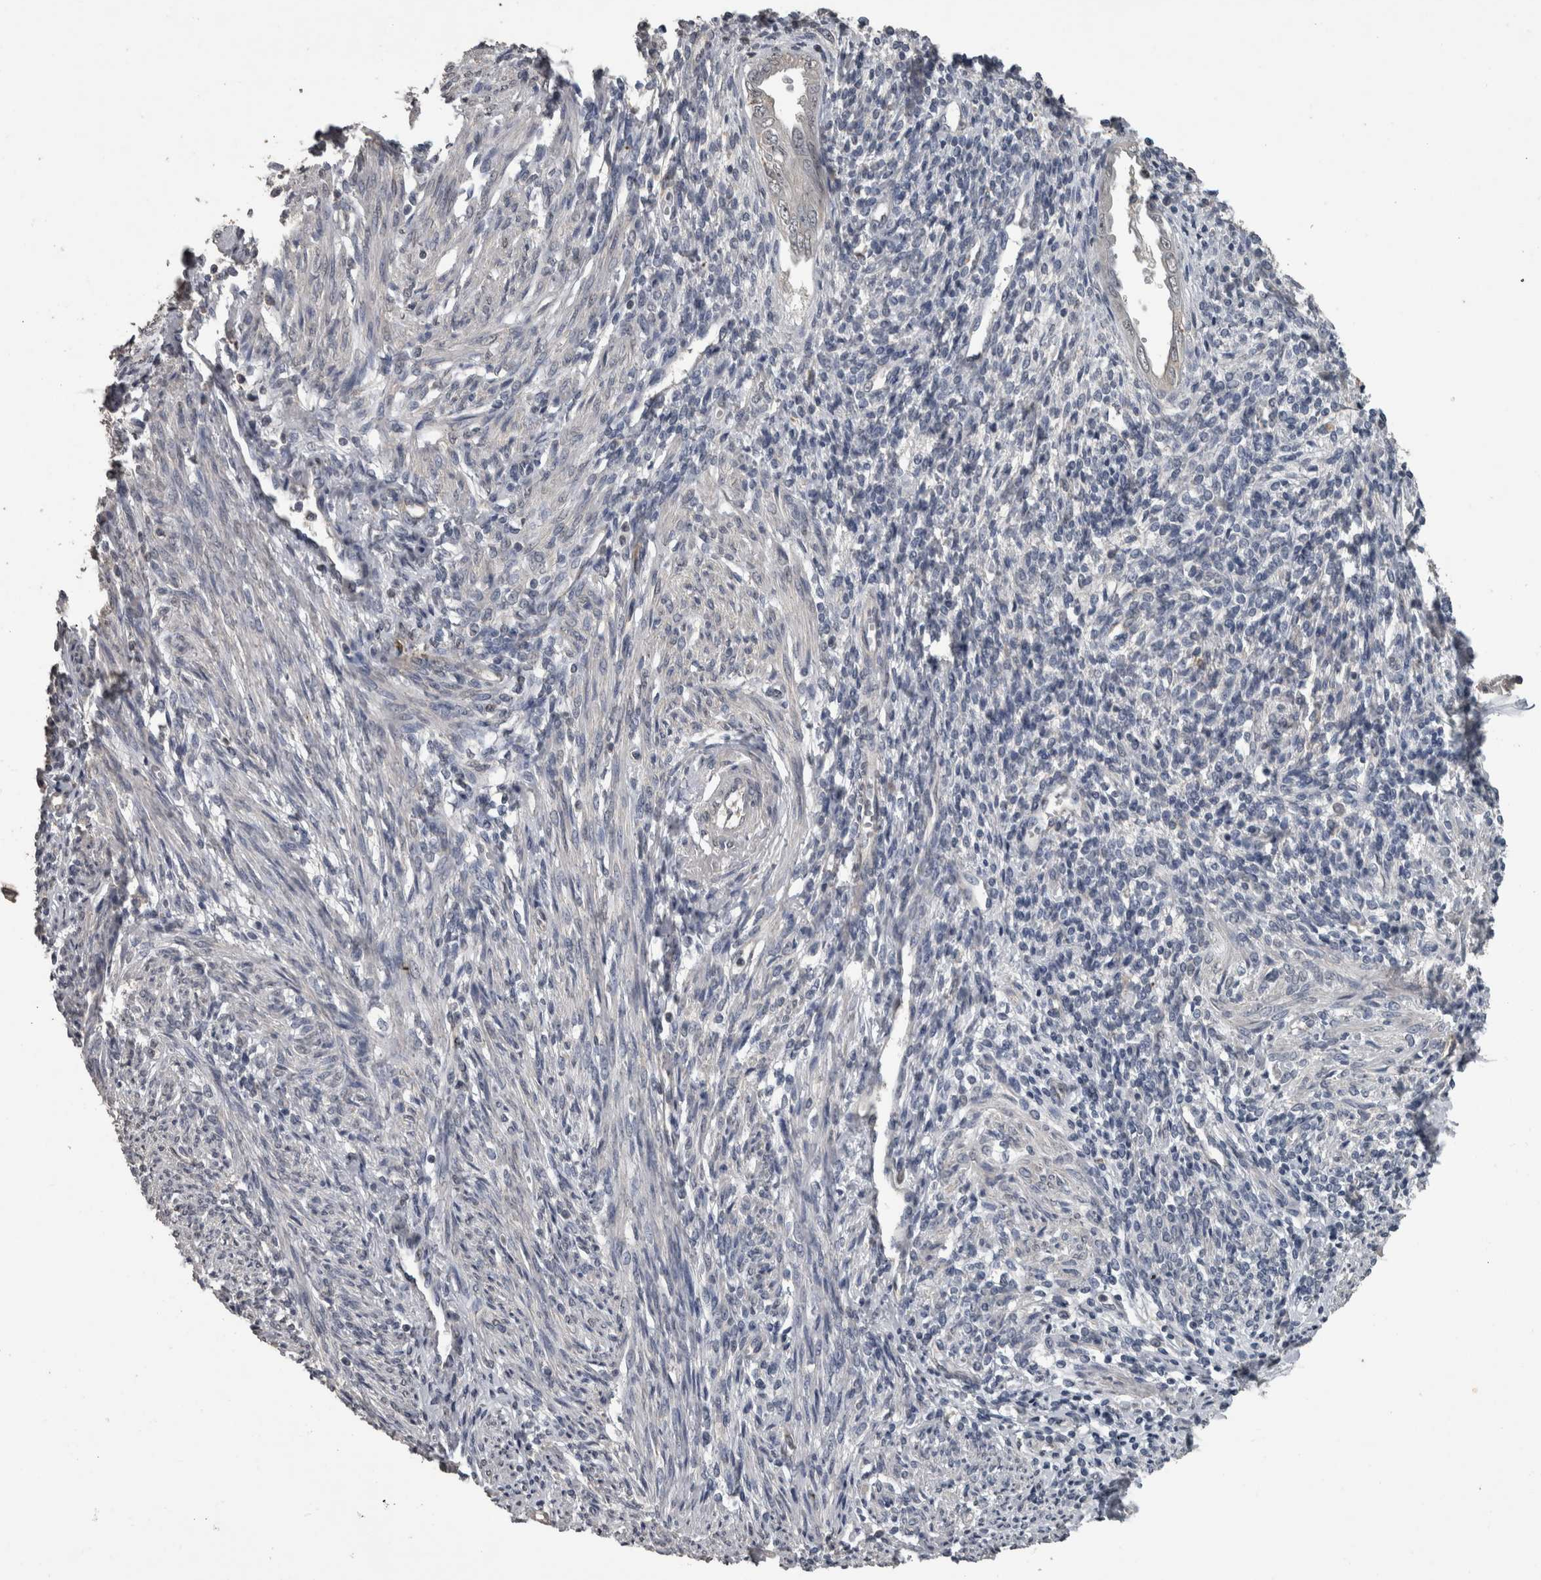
{"staining": {"intensity": "negative", "quantity": "none", "location": "none"}, "tissue": "endometrium", "cell_type": "Cells in endometrial stroma", "image_type": "normal", "snomed": [{"axis": "morphology", "description": "Normal tissue, NOS"}, {"axis": "topography", "description": "Endometrium"}], "caption": "A high-resolution image shows IHC staining of benign endometrium, which shows no significant positivity in cells in endometrial stroma.", "gene": "PIK3AP1", "patient": {"sex": "female", "age": 66}}